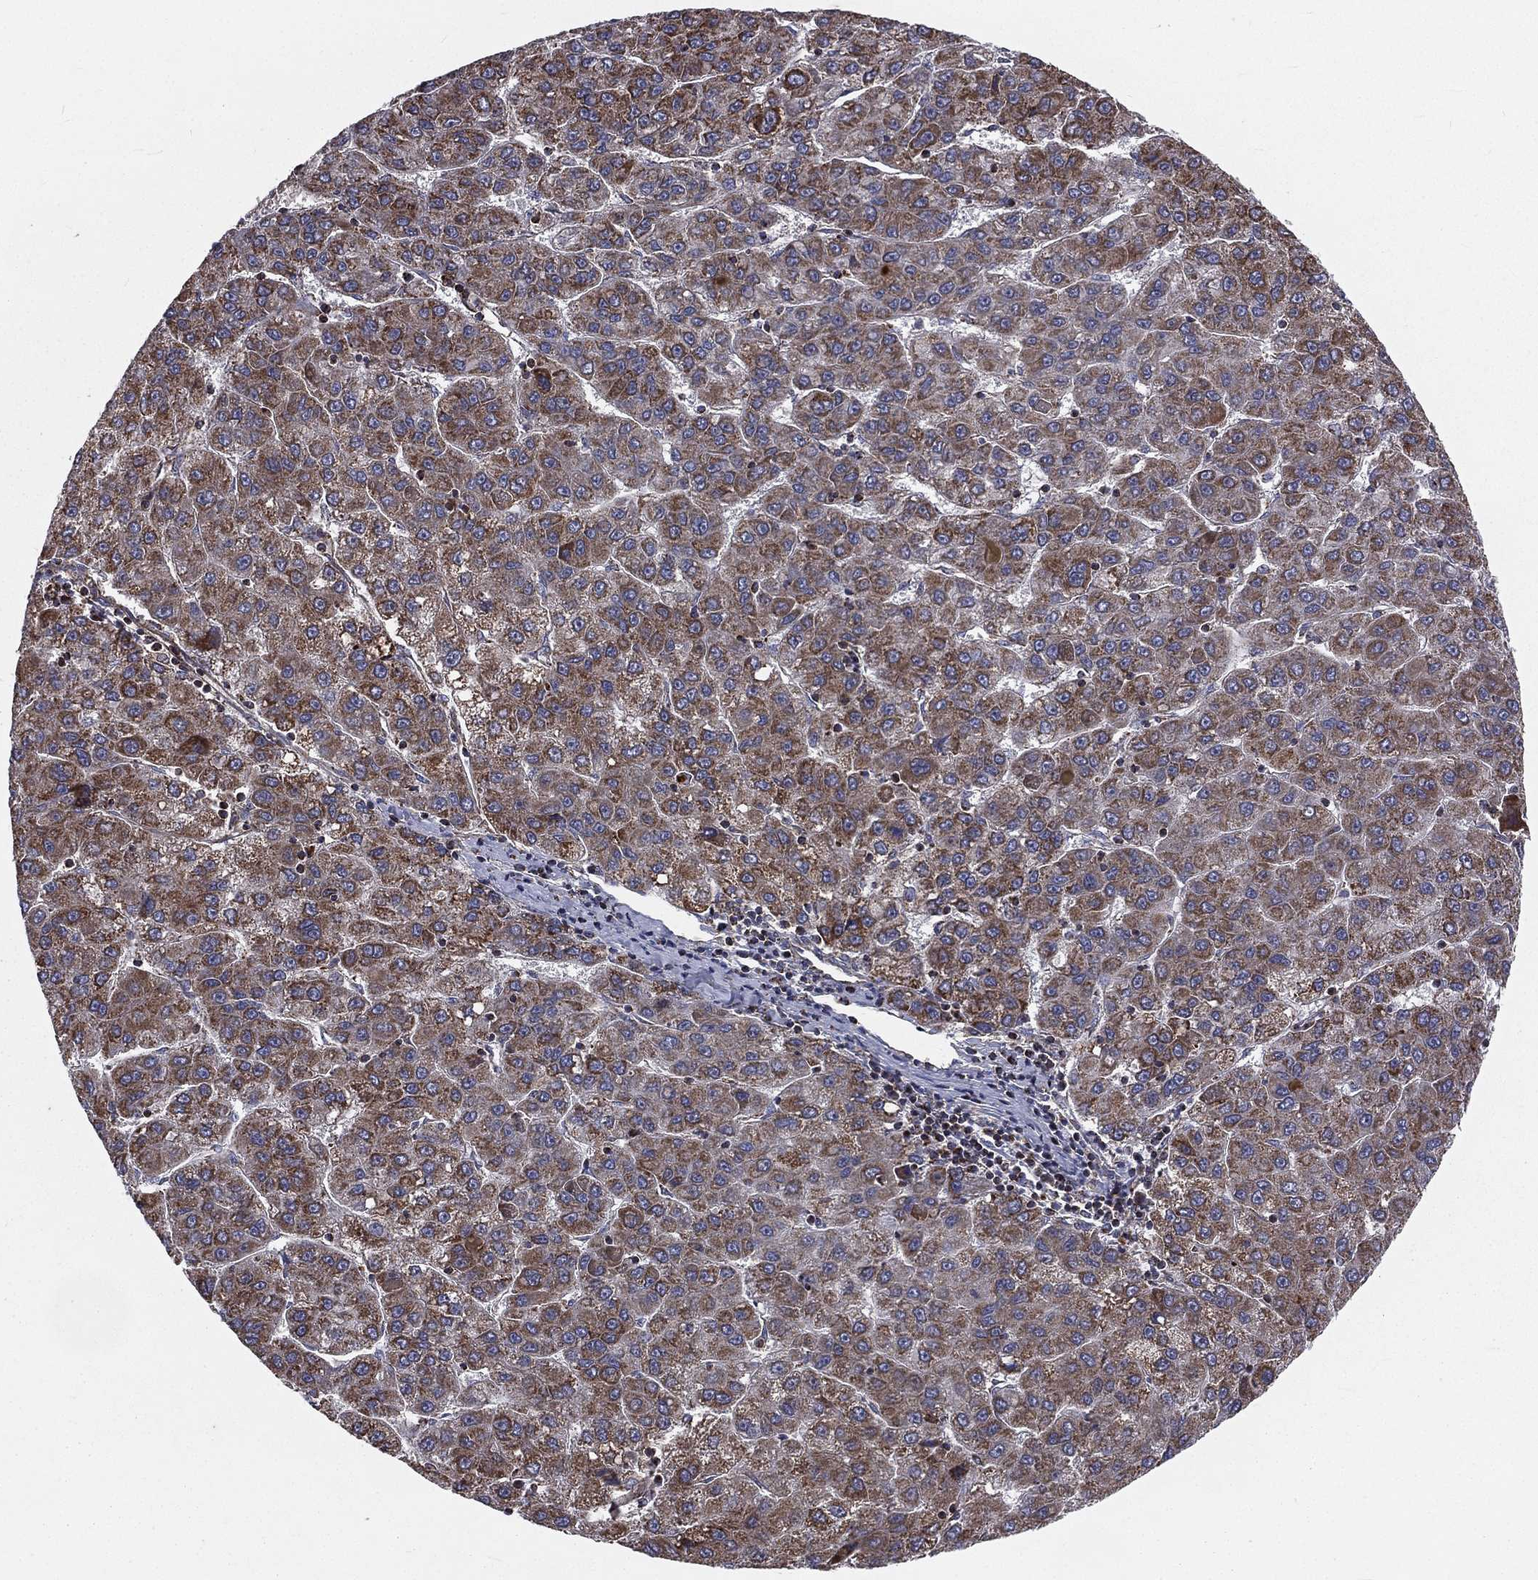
{"staining": {"intensity": "moderate", "quantity": "25%-75%", "location": "cytoplasmic/membranous"}, "tissue": "liver cancer", "cell_type": "Tumor cells", "image_type": "cancer", "snomed": [{"axis": "morphology", "description": "Carcinoma, Hepatocellular, NOS"}, {"axis": "topography", "description": "Liver"}], "caption": "Liver cancer (hepatocellular carcinoma) stained for a protein displays moderate cytoplasmic/membranous positivity in tumor cells.", "gene": "GPD1", "patient": {"sex": "female", "age": 82}}